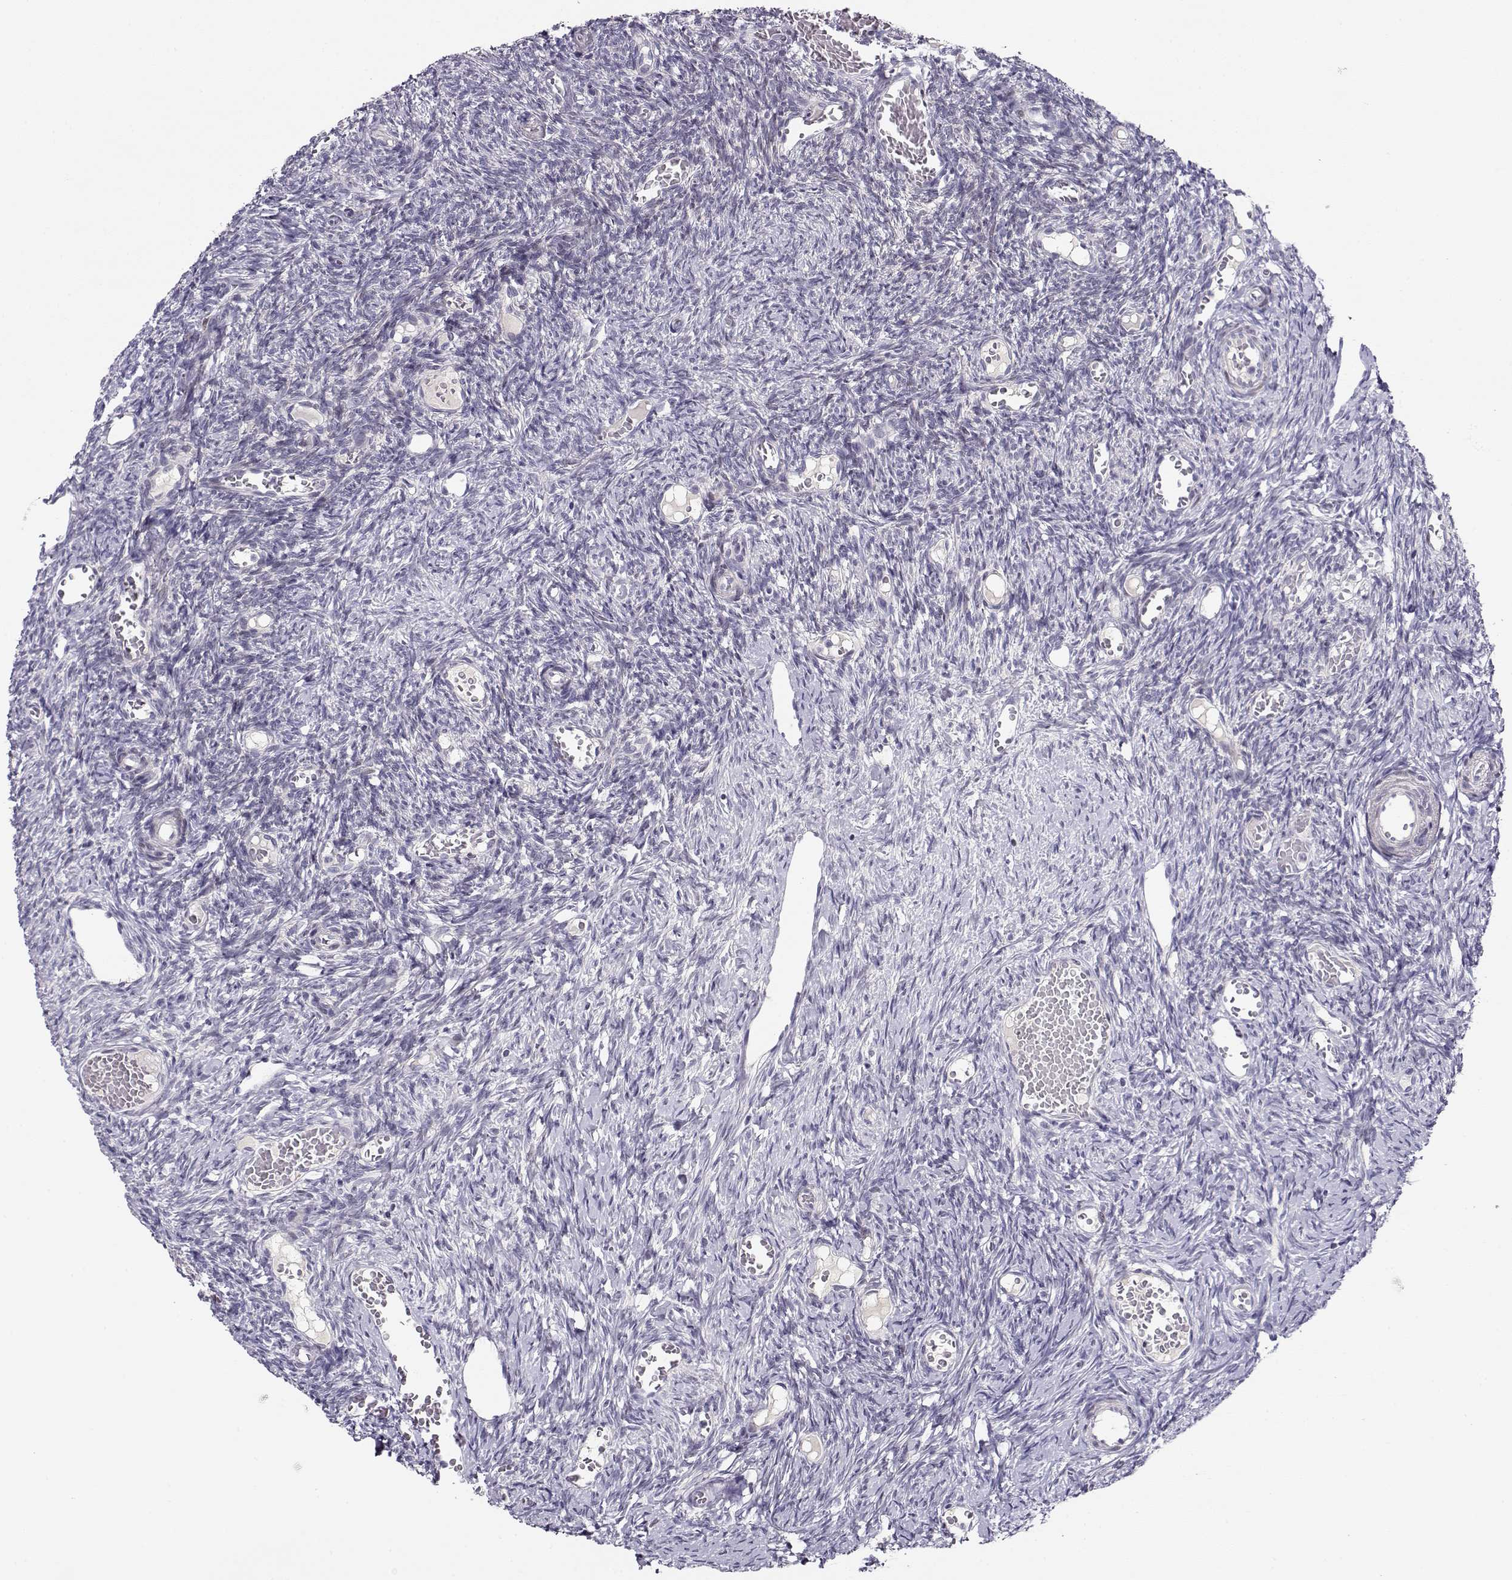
{"staining": {"intensity": "negative", "quantity": "none", "location": "none"}, "tissue": "ovary", "cell_type": "Ovarian stroma cells", "image_type": "normal", "snomed": [{"axis": "morphology", "description": "Normal tissue, NOS"}, {"axis": "topography", "description": "Ovary"}], "caption": "Ovarian stroma cells show no significant protein expression in benign ovary. (Brightfield microscopy of DAB immunohistochemistry (IHC) at high magnification).", "gene": "CRX", "patient": {"sex": "female", "age": 39}}